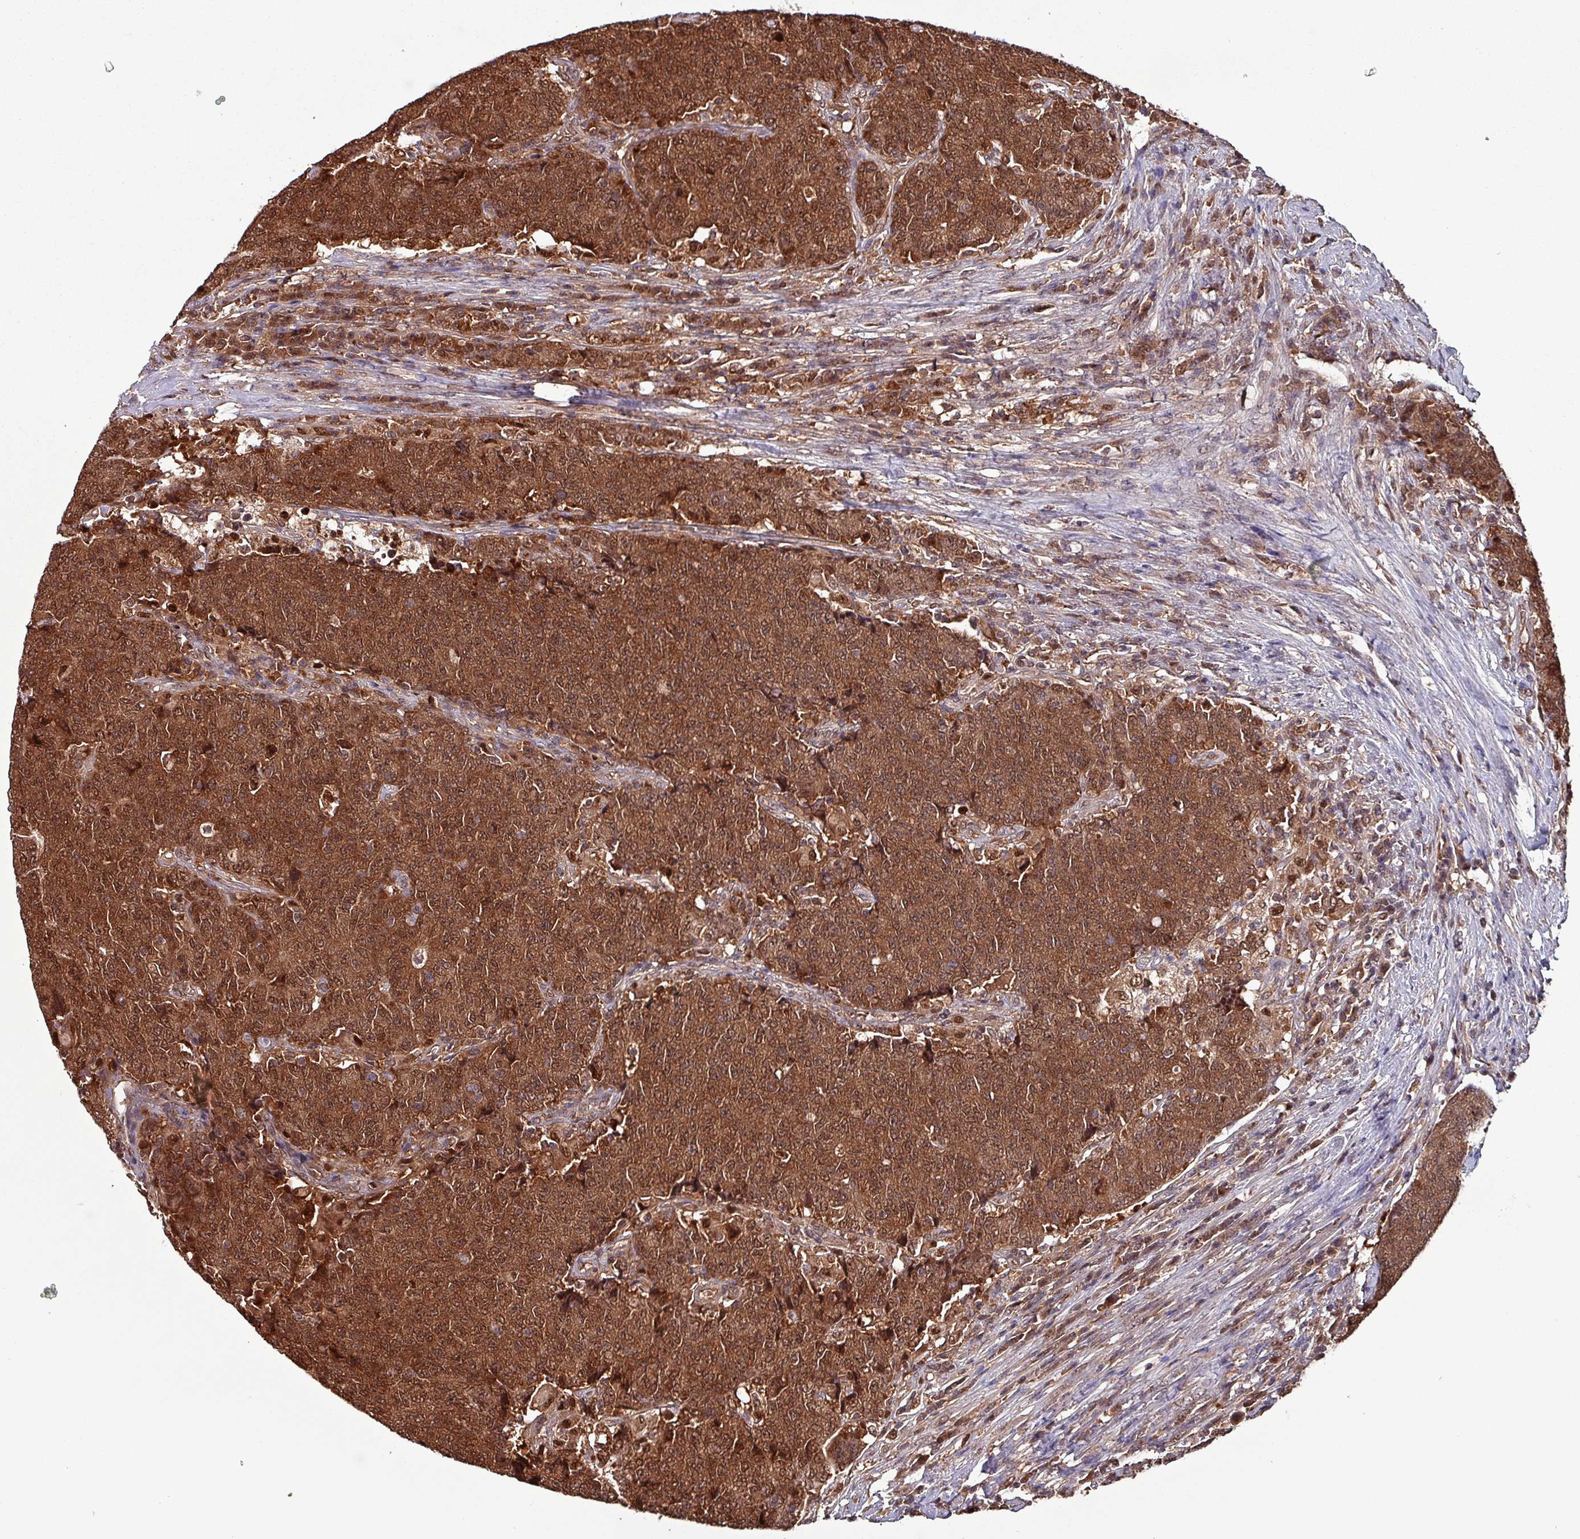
{"staining": {"intensity": "strong", "quantity": ">75%", "location": "cytoplasmic/membranous,nuclear"}, "tissue": "colorectal cancer", "cell_type": "Tumor cells", "image_type": "cancer", "snomed": [{"axis": "morphology", "description": "Adenocarcinoma, NOS"}, {"axis": "topography", "description": "Colon"}], "caption": "Tumor cells display strong cytoplasmic/membranous and nuclear expression in approximately >75% of cells in colorectal cancer. The staining was performed using DAB, with brown indicating positive protein expression. Nuclei are stained blue with hematoxylin.", "gene": "PSMB8", "patient": {"sex": "female", "age": 75}}